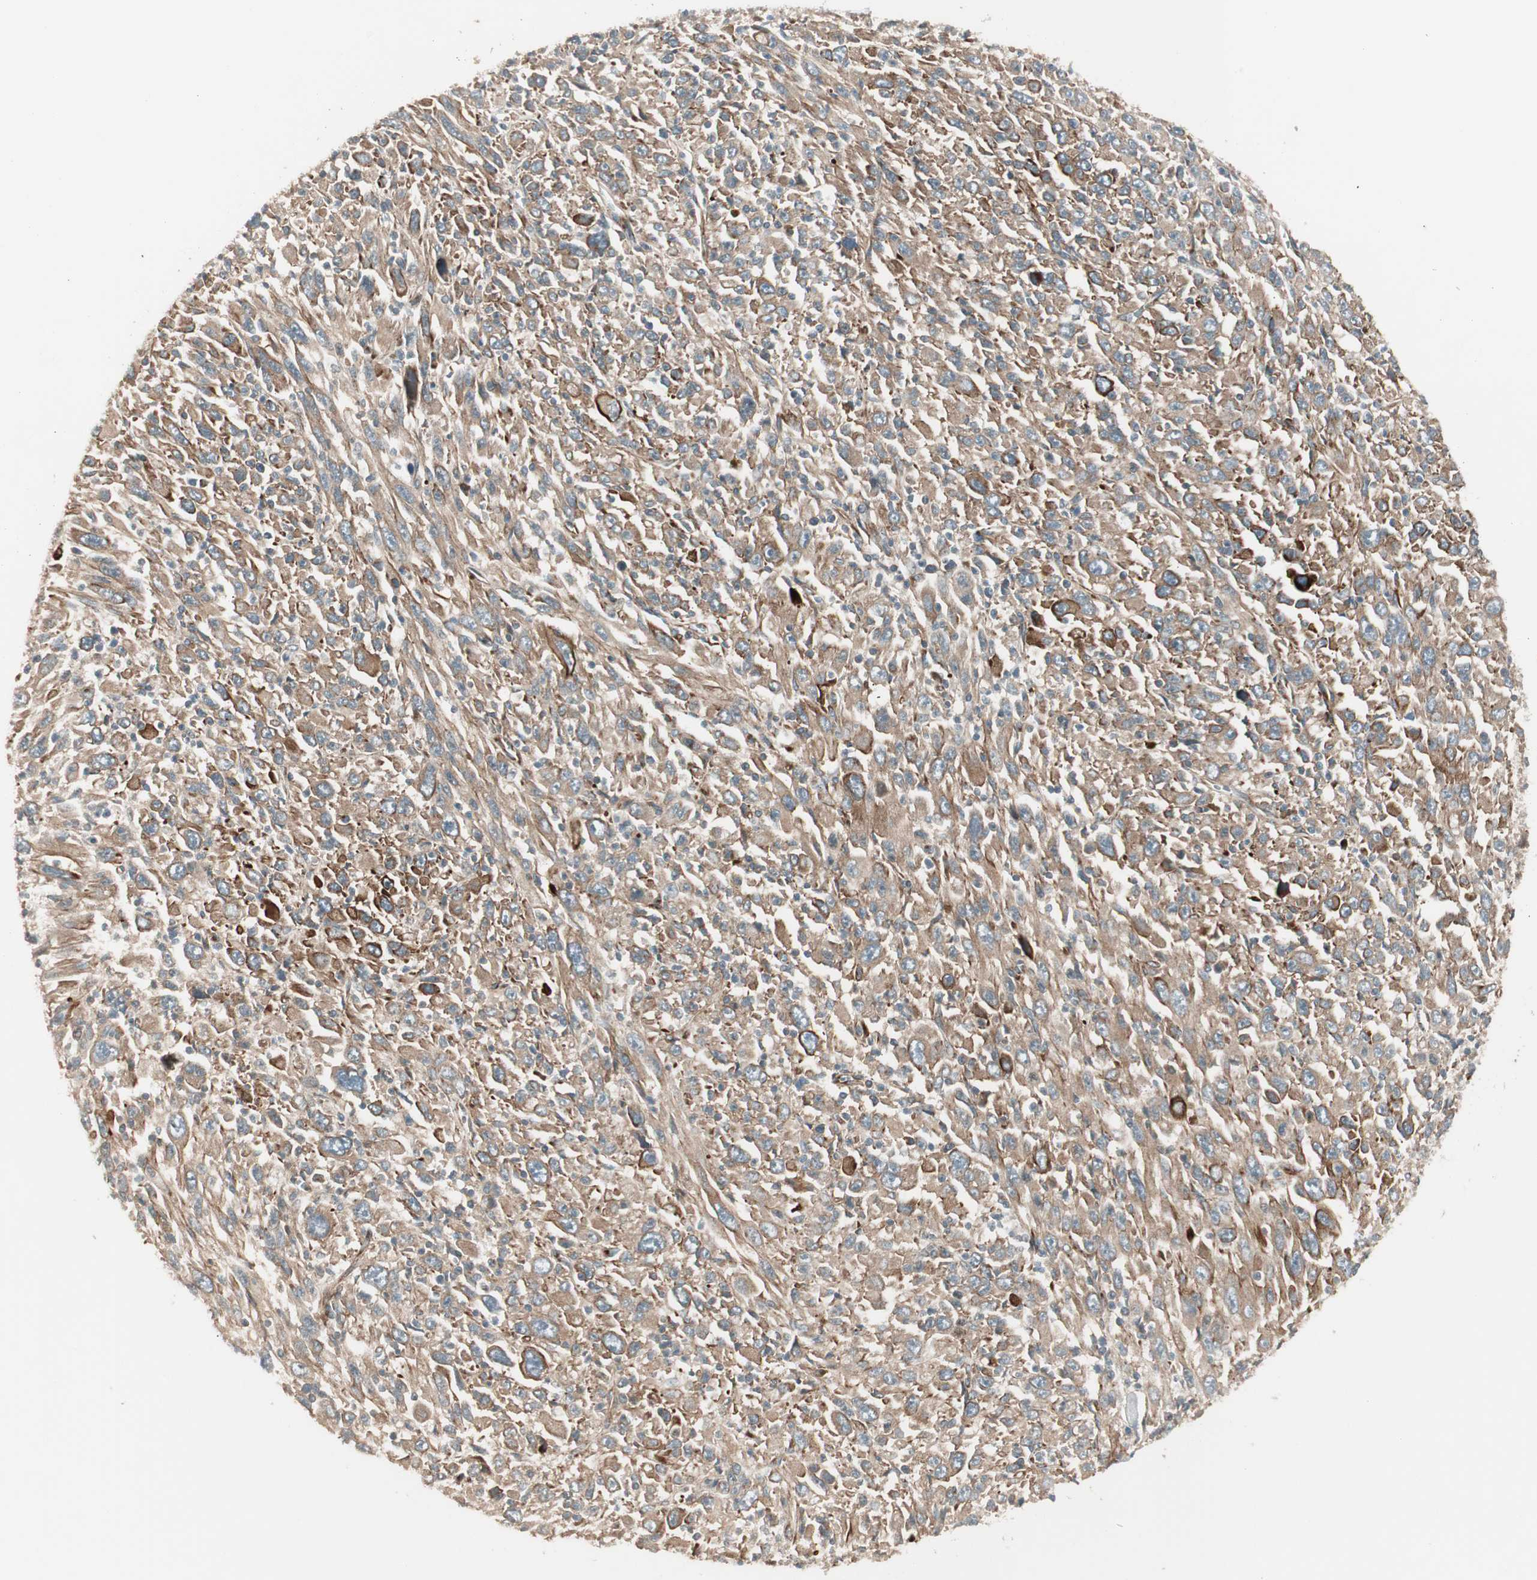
{"staining": {"intensity": "weak", "quantity": ">75%", "location": "cytoplasmic/membranous"}, "tissue": "melanoma", "cell_type": "Tumor cells", "image_type": "cancer", "snomed": [{"axis": "morphology", "description": "Malignant melanoma, Metastatic site"}, {"axis": "topography", "description": "Skin"}], "caption": "Tumor cells show weak cytoplasmic/membranous expression in approximately >75% of cells in melanoma.", "gene": "PPP2R5E", "patient": {"sex": "female", "age": 56}}